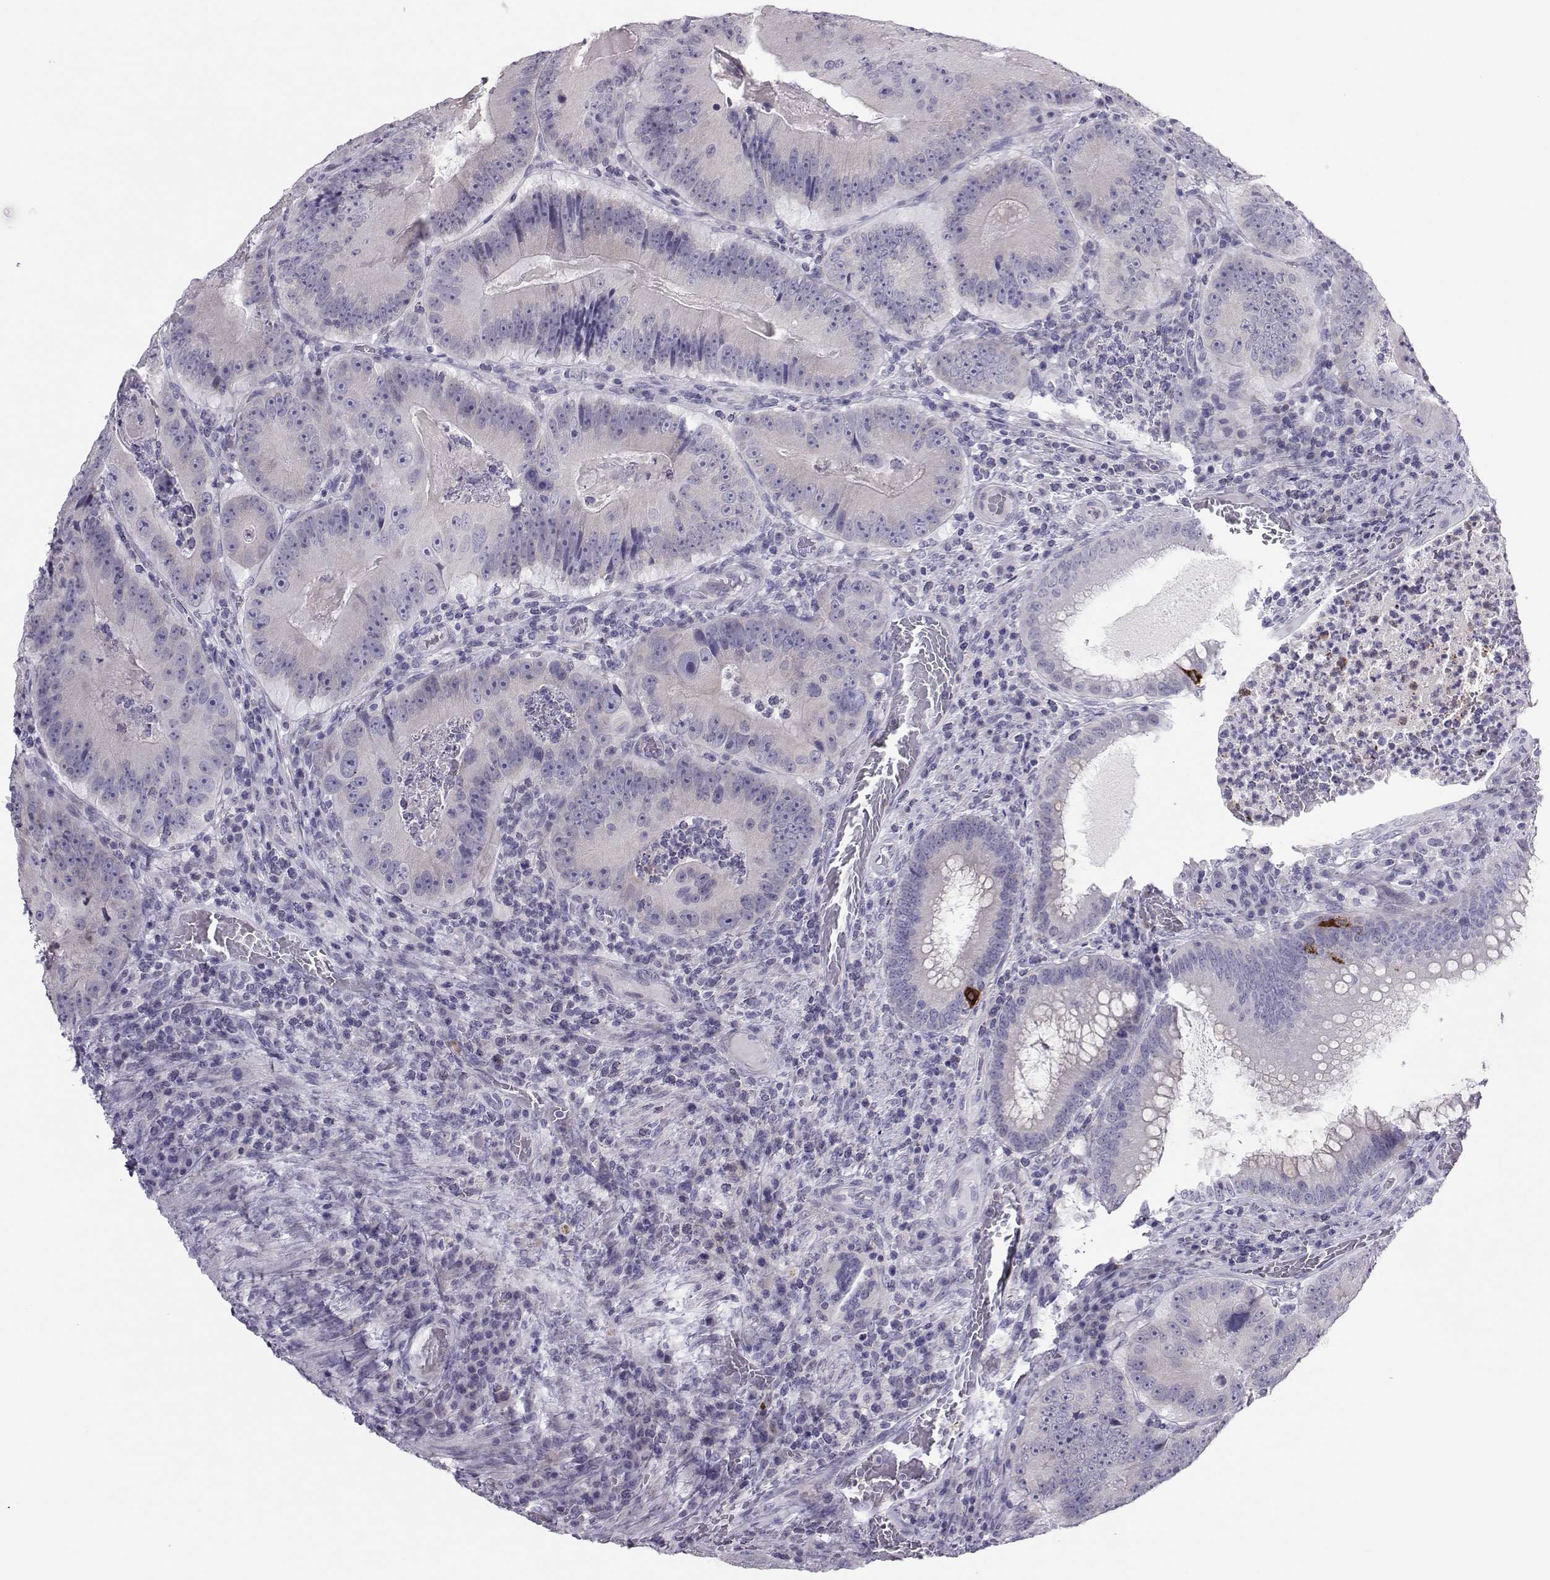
{"staining": {"intensity": "negative", "quantity": "none", "location": "none"}, "tissue": "colorectal cancer", "cell_type": "Tumor cells", "image_type": "cancer", "snomed": [{"axis": "morphology", "description": "Adenocarcinoma, NOS"}, {"axis": "topography", "description": "Colon"}], "caption": "The photomicrograph exhibits no staining of tumor cells in adenocarcinoma (colorectal). (Immunohistochemistry (ihc), brightfield microscopy, high magnification).", "gene": "TRPM7", "patient": {"sex": "female", "age": 86}}